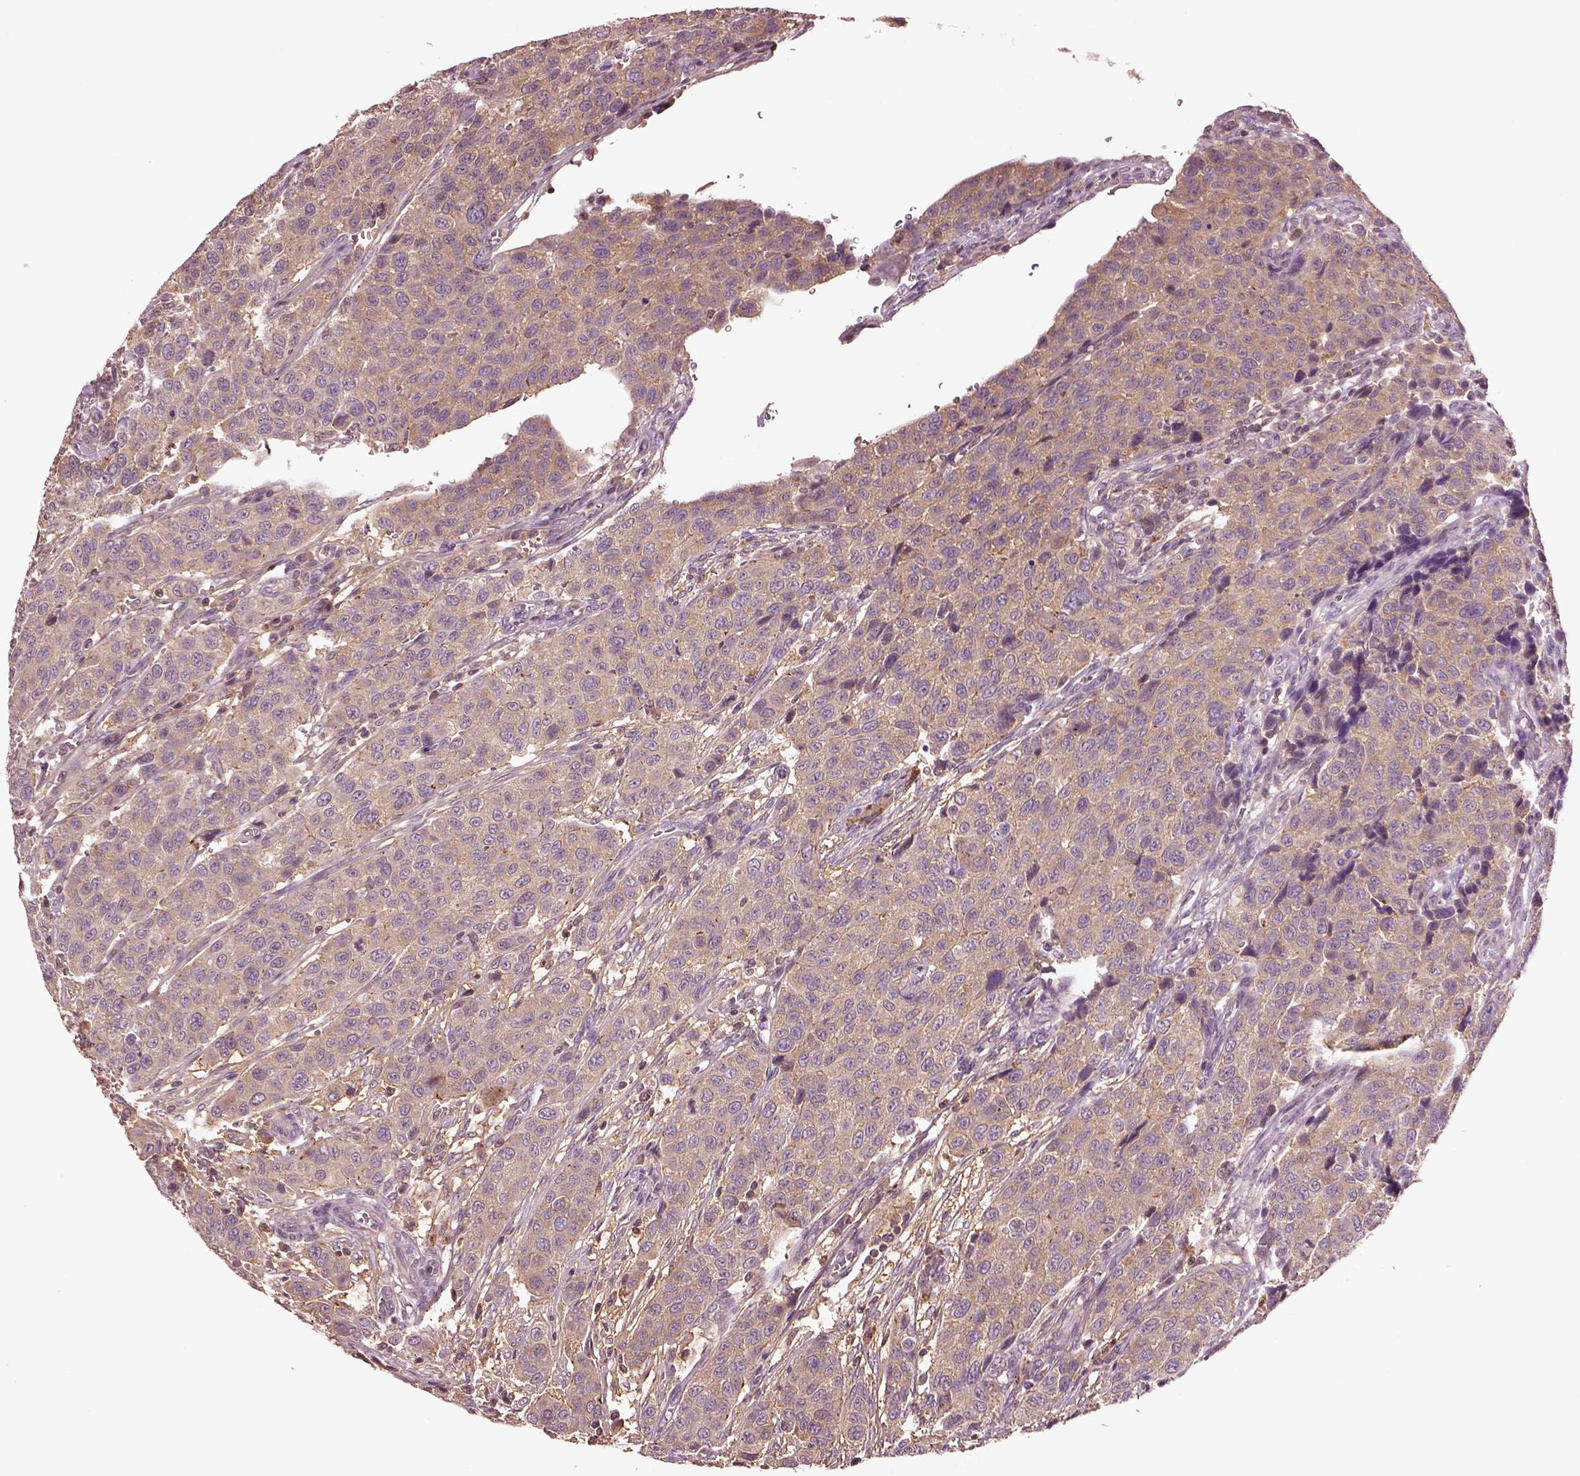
{"staining": {"intensity": "weak", "quantity": ">75%", "location": "cytoplasmic/membranous"}, "tissue": "urothelial cancer", "cell_type": "Tumor cells", "image_type": "cancer", "snomed": [{"axis": "morphology", "description": "Urothelial carcinoma, High grade"}, {"axis": "topography", "description": "Urinary bladder"}], "caption": "Immunohistochemistry (IHC) (DAB) staining of human high-grade urothelial carcinoma displays weak cytoplasmic/membranous protein expression in about >75% of tumor cells.", "gene": "MTHFS", "patient": {"sex": "female", "age": 58}}